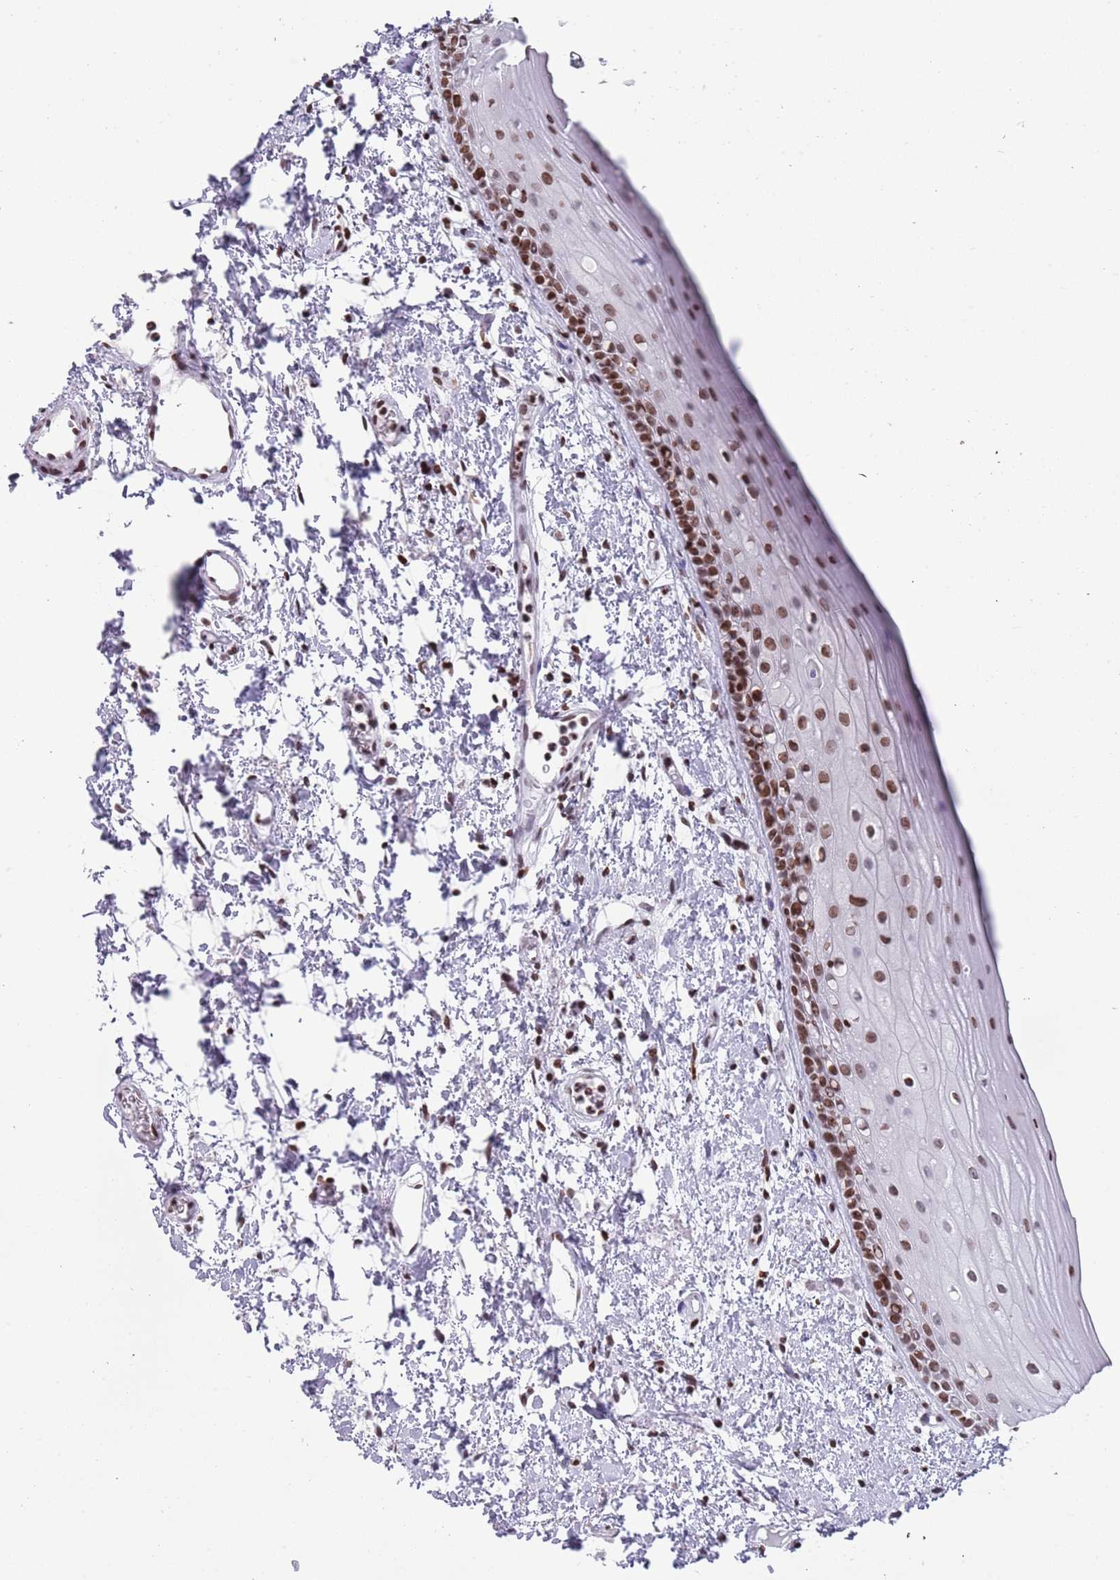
{"staining": {"intensity": "moderate", "quantity": ">75%", "location": "nuclear"}, "tissue": "oral mucosa", "cell_type": "Squamous epithelial cells", "image_type": "normal", "snomed": [{"axis": "morphology", "description": "Normal tissue, NOS"}, {"axis": "topography", "description": "Oral tissue"}], "caption": "Immunohistochemistry micrograph of benign oral mucosa: human oral mucosa stained using IHC displays medium levels of moderate protein expression localized specifically in the nuclear of squamous epithelial cells, appearing as a nuclear brown color.", "gene": "ENSG00000285547", "patient": {"sex": "female", "age": 76}}